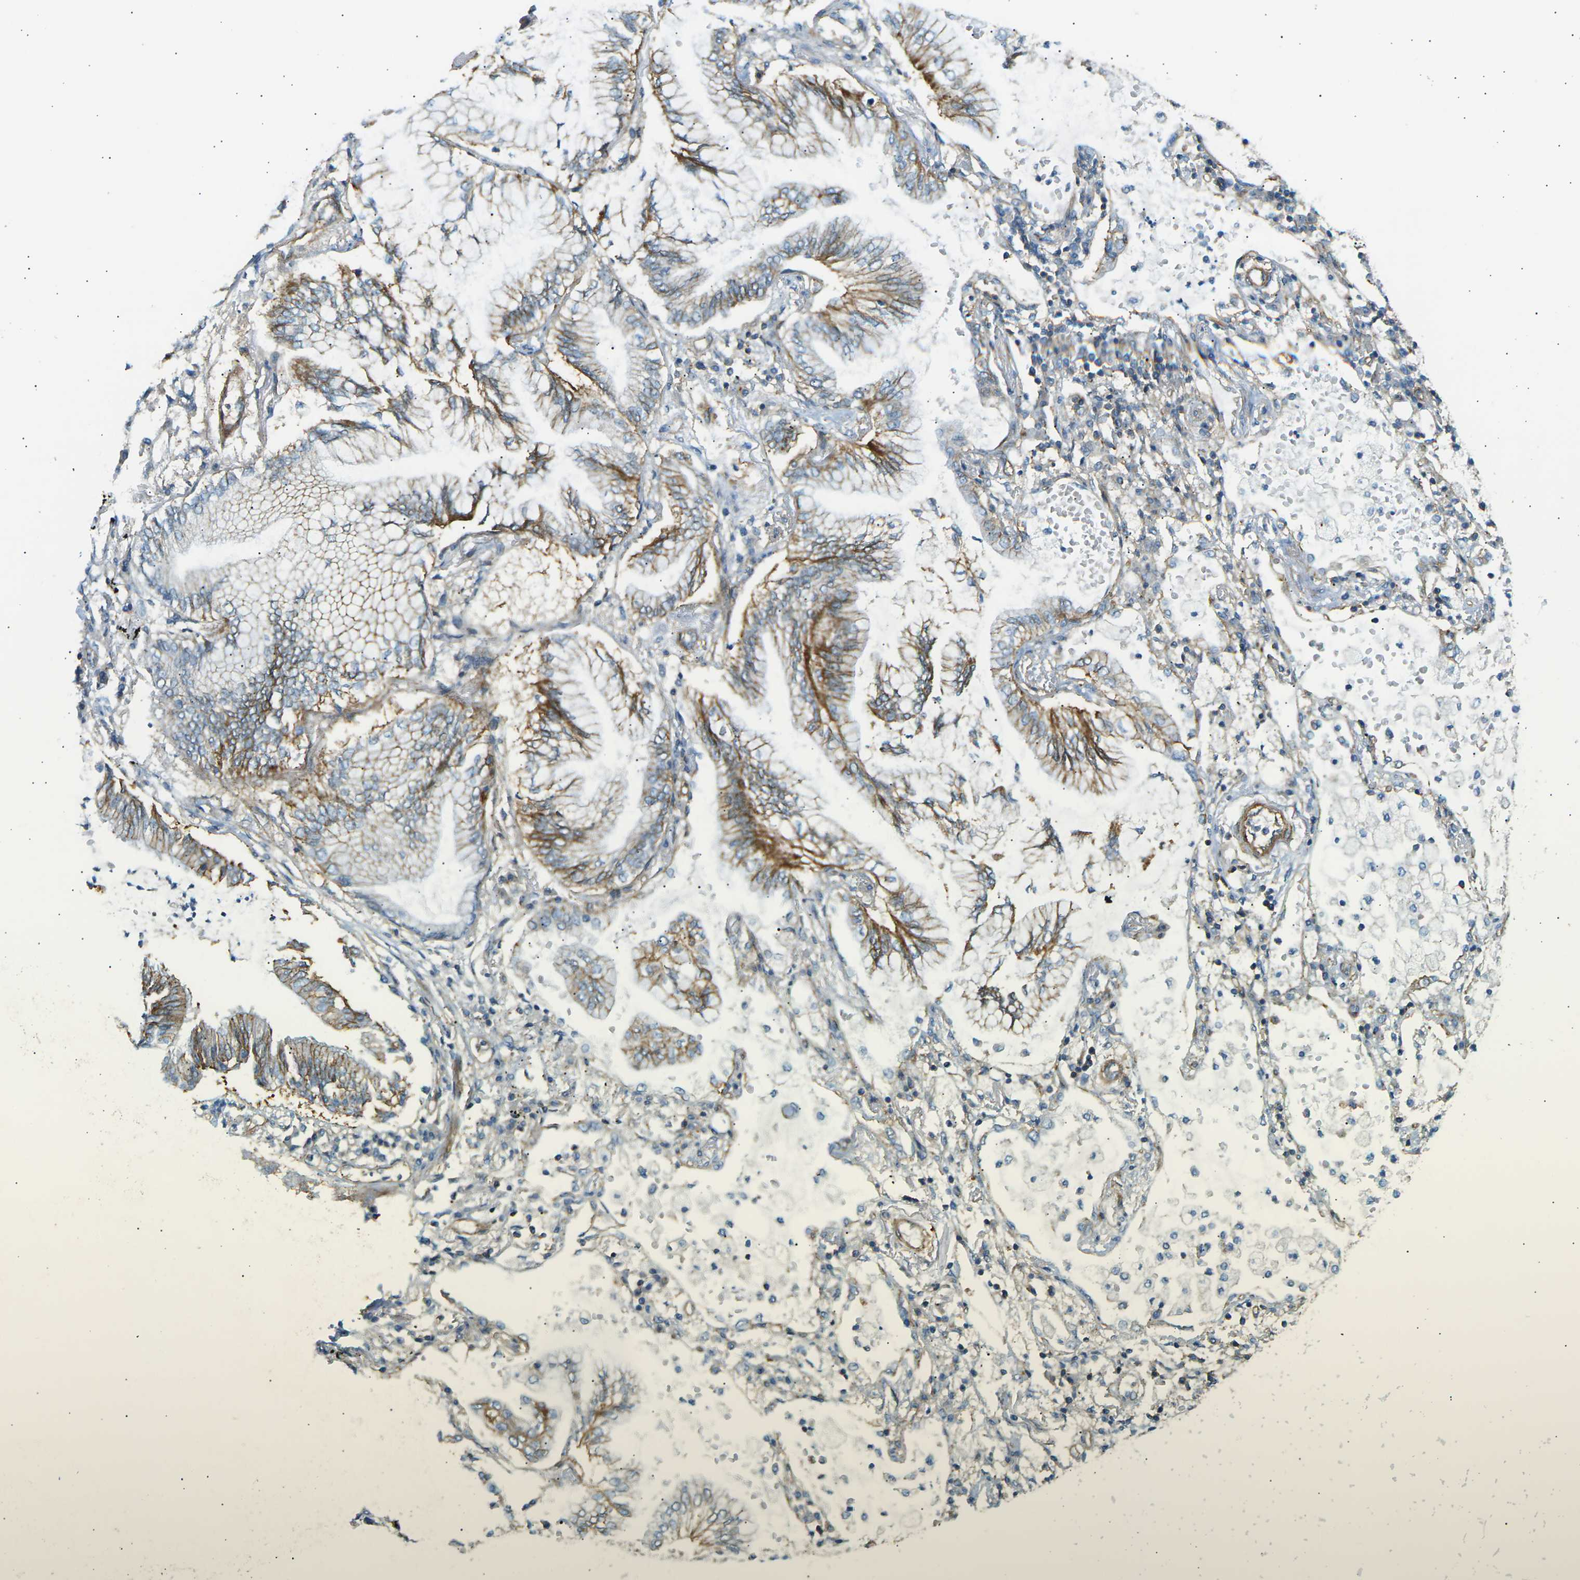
{"staining": {"intensity": "moderate", "quantity": "25%-75%", "location": "cytoplasmic/membranous"}, "tissue": "lung cancer", "cell_type": "Tumor cells", "image_type": "cancer", "snomed": [{"axis": "morphology", "description": "Normal tissue, NOS"}, {"axis": "morphology", "description": "Adenocarcinoma, NOS"}, {"axis": "topography", "description": "Bronchus"}, {"axis": "topography", "description": "Lung"}], "caption": "Moderate cytoplasmic/membranous protein positivity is appreciated in approximately 25%-75% of tumor cells in lung cancer. (Brightfield microscopy of DAB IHC at high magnification).", "gene": "ATP2B4", "patient": {"sex": "female", "age": 70}}